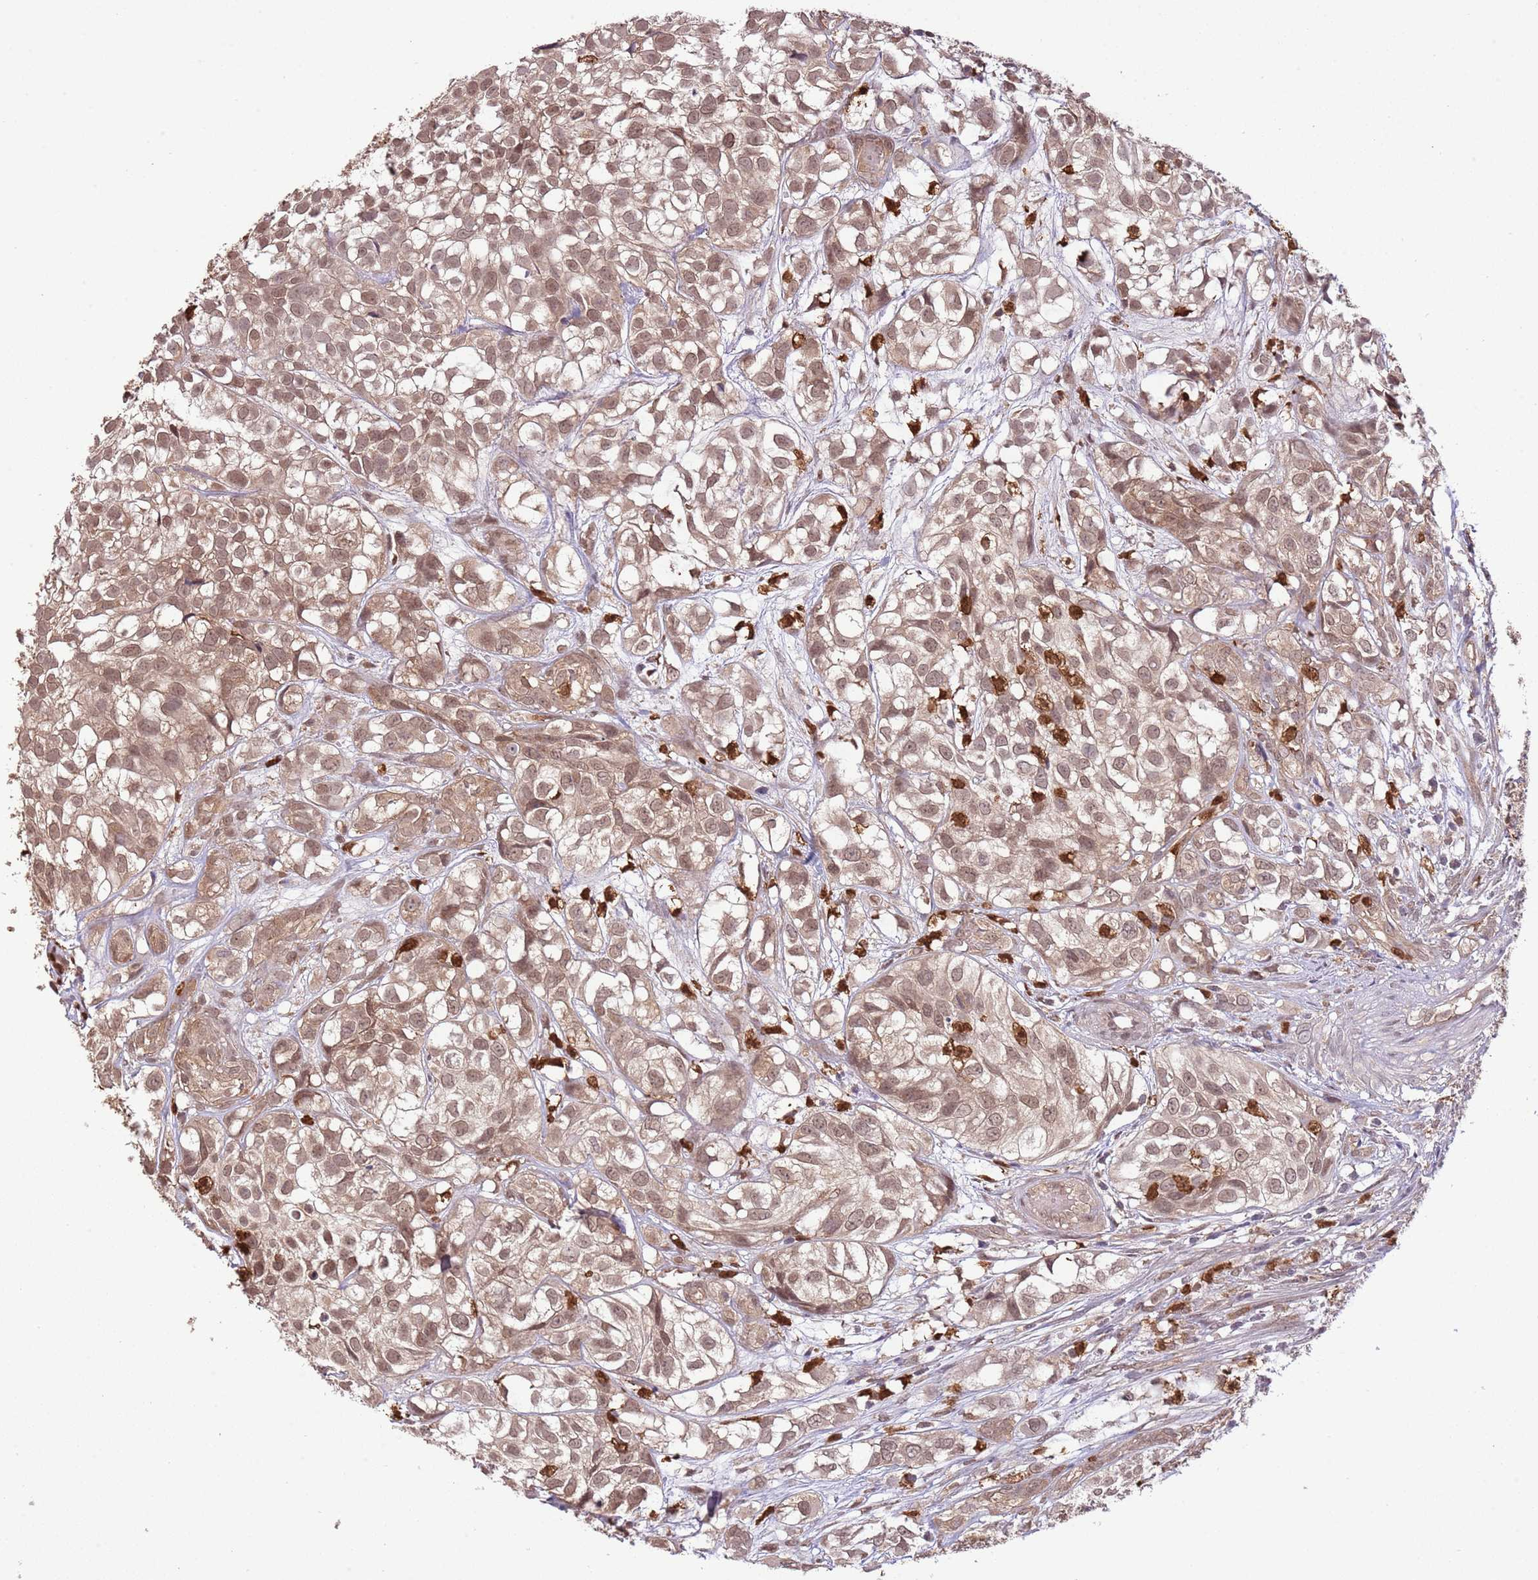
{"staining": {"intensity": "moderate", "quantity": ">75%", "location": "nuclear"}, "tissue": "urothelial cancer", "cell_type": "Tumor cells", "image_type": "cancer", "snomed": [{"axis": "morphology", "description": "Urothelial carcinoma, High grade"}, {"axis": "topography", "description": "Urinary bladder"}], "caption": "Immunohistochemistry (IHC) of urothelial carcinoma (high-grade) displays medium levels of moderate nuclear staining in approximately >75% of tumor cells.", "gene": "AMIGO1", "patient": {"sex": "male", "age": 56}}